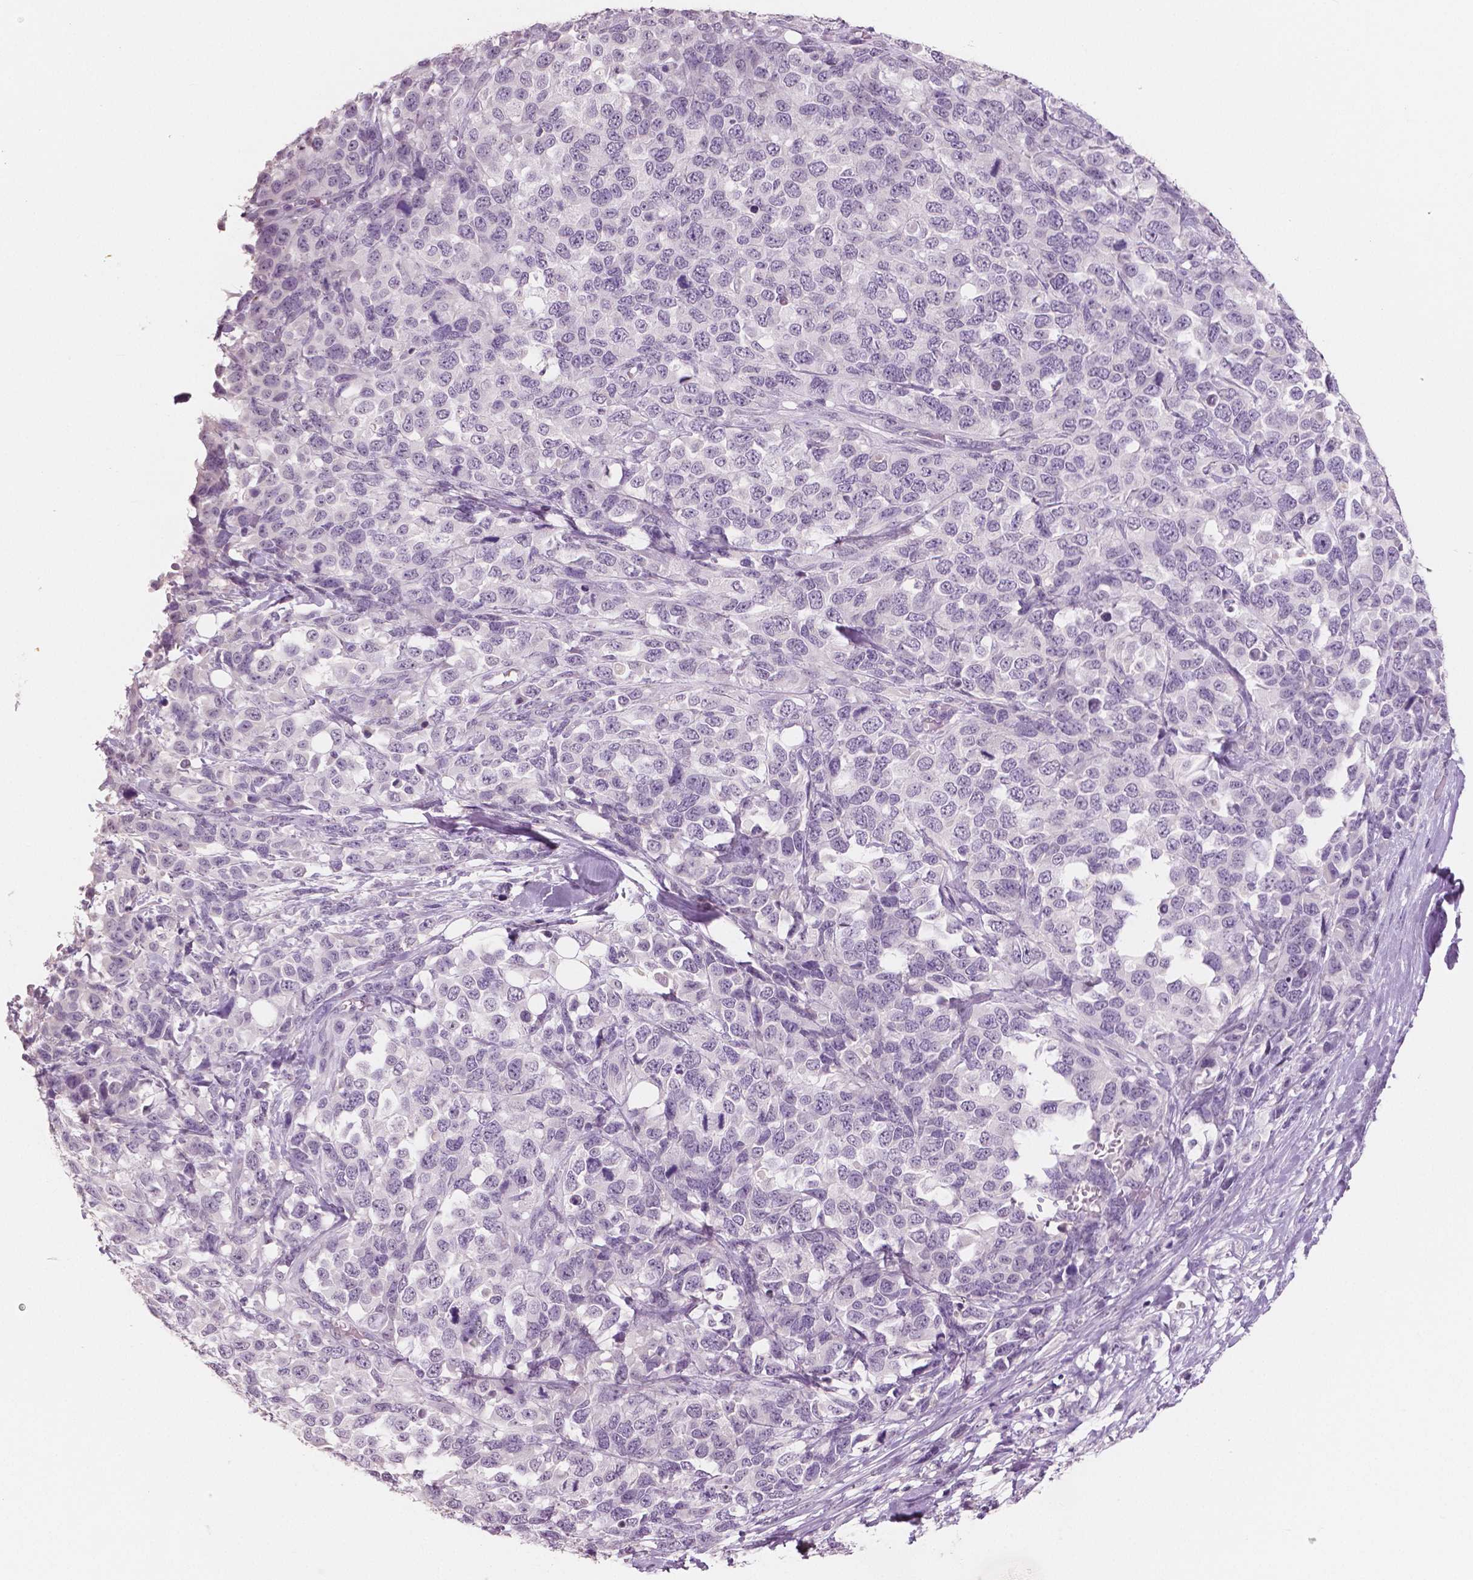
{"staining": {"intensity": "negative", "quantity": "none", "location": "none"}, "tissue": "melanoma", "cell_type": "Tumor cells", "image_type": "cancer", "snomed": [{"axis": "morphology", "description": "Malignant melanoma, Metastatic site"}, {"axis": "topography", "description": "Skin"}], "caption": "Photomicrograph shows no significant protein staining in tumor cells of melanoma.", "gene": "NECAB1", "patient": {"sex": "male", "age": 84}}